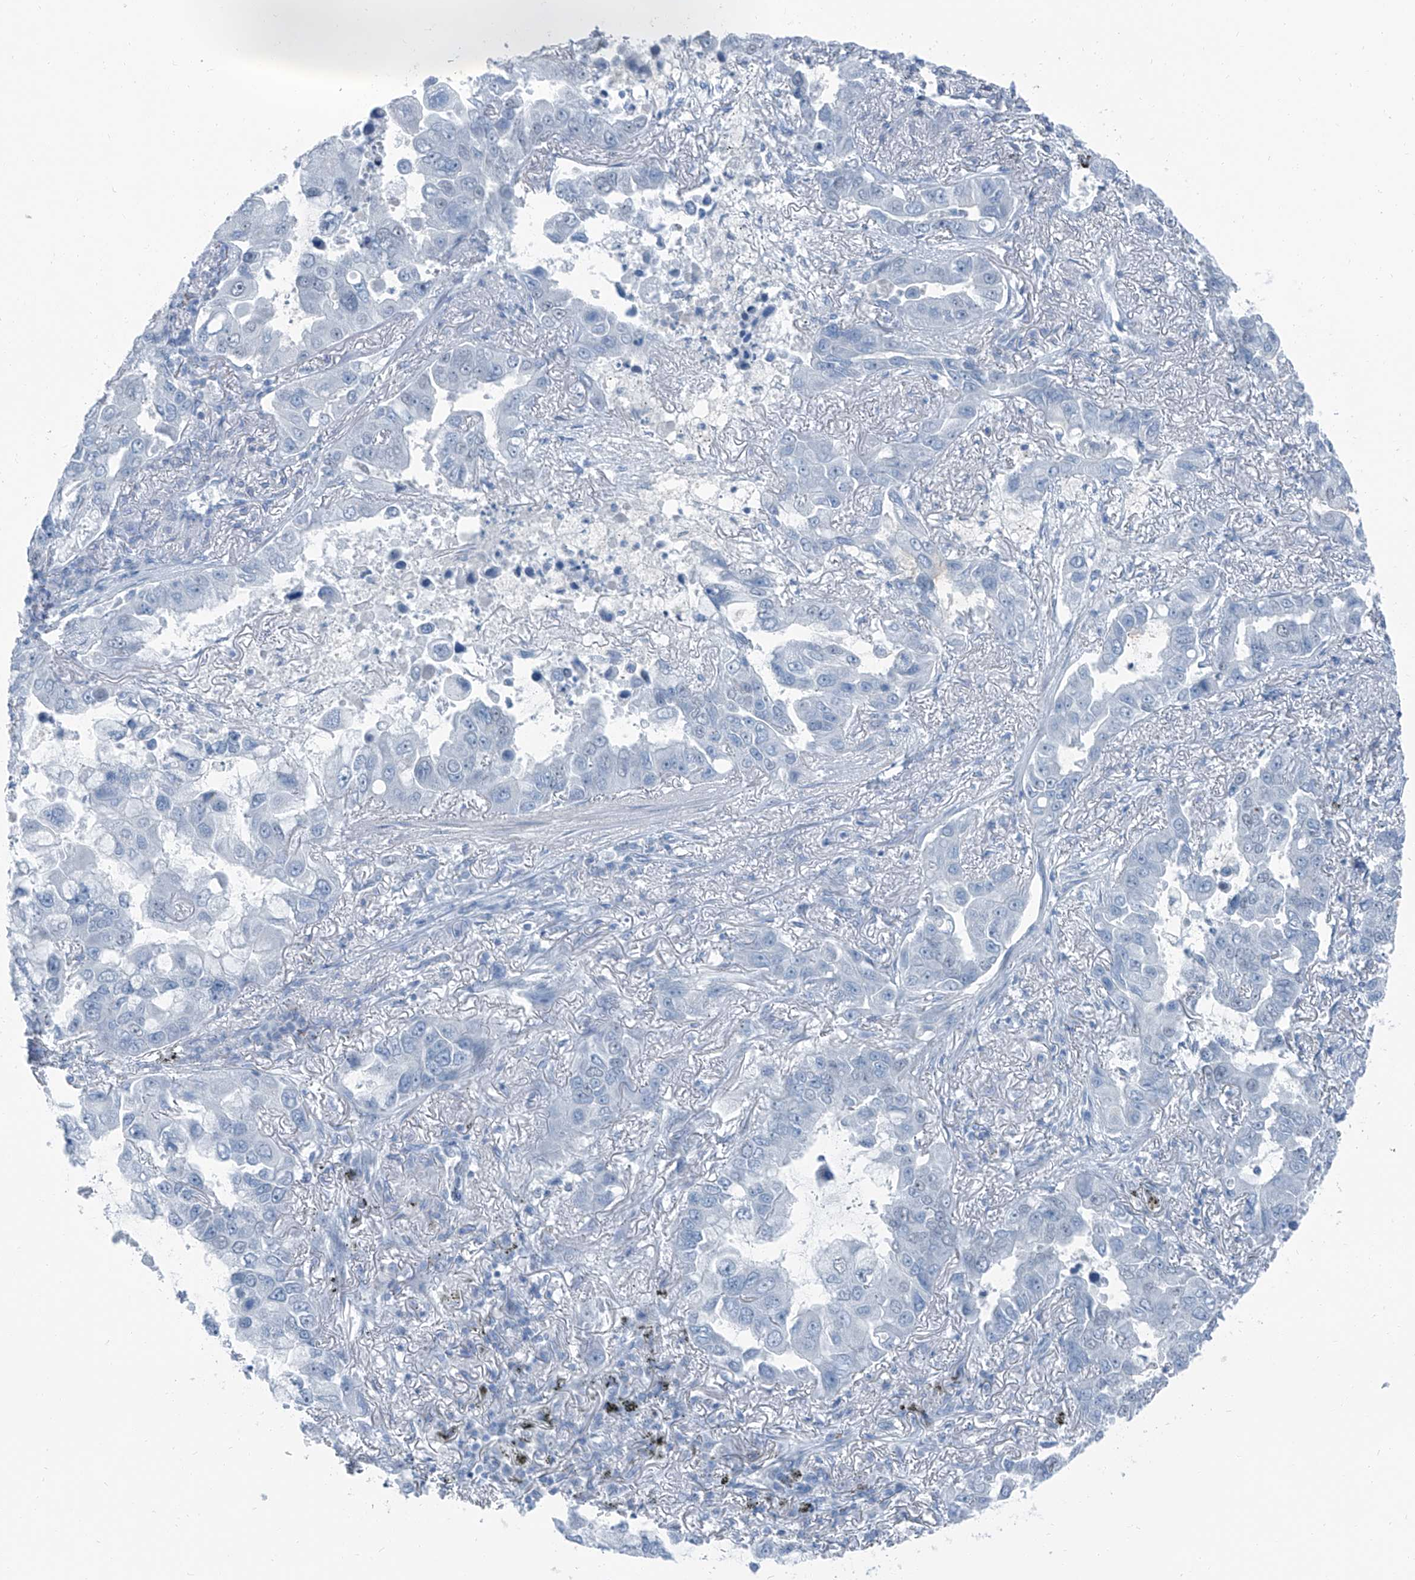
{"staining": {"intensity": "negative", "quantity": "none", "location": "none"}, "tissue": "lung cancer", "cell_type": "Tumor cells", "image_type": "cancer", "snomed": [{"axis": "morphology", "description": "Adenocarcinoma, NOS"}, {"axis": "topography", "description": "Lung"}], "caption": "Tumor cells are negative for brown protein staining in lung cancer.", "gene": "RGN", "patient": {"sex": "male", "age": 64}}